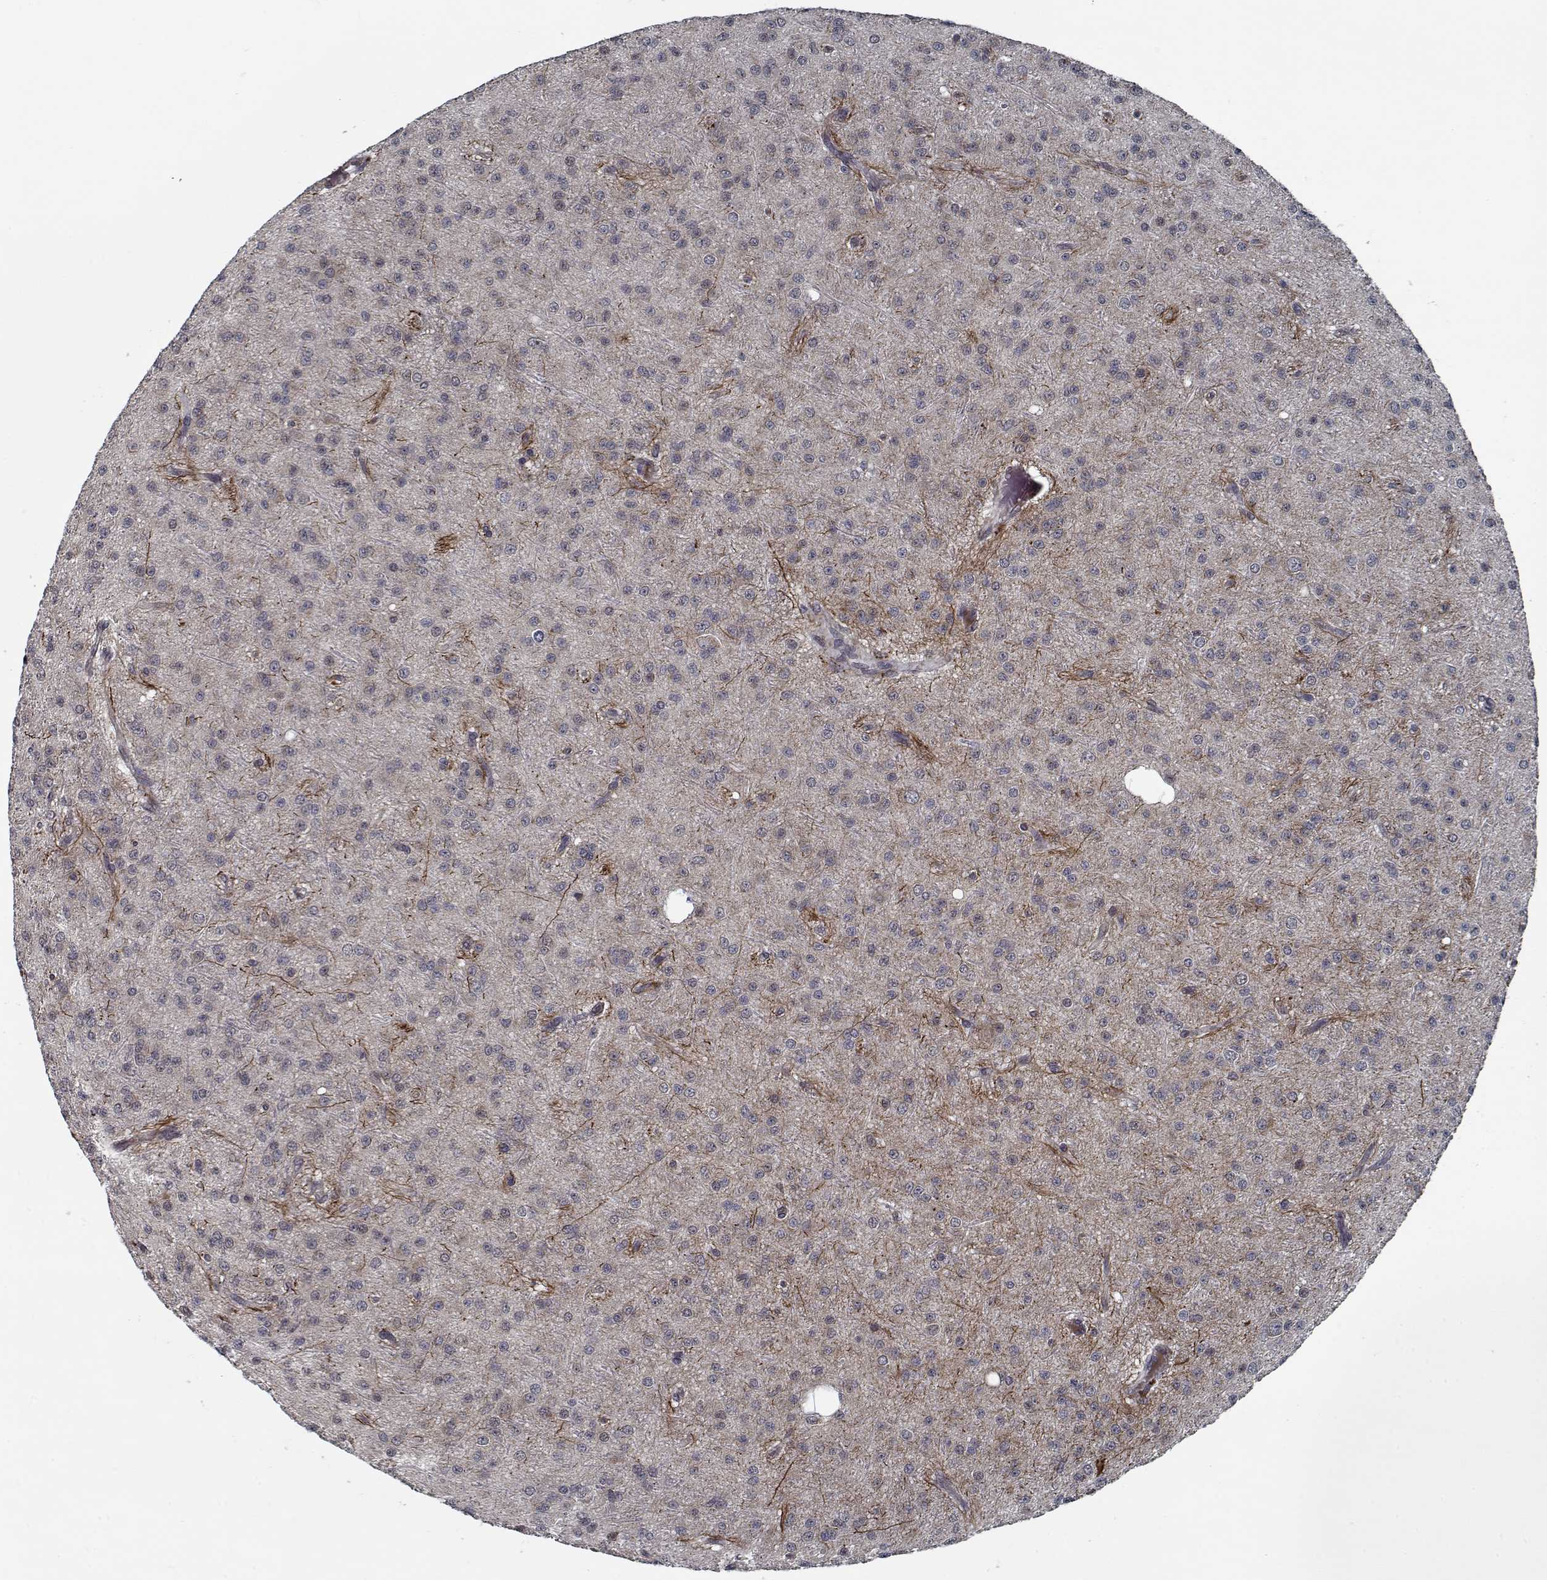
{"staining": {"intensity": "negative", "quantity": "none", "location": "none"}, "tissue": "glioma", "cell_type": "Tumor cells", "image_type": "cancer", "snomed": [{"axis": "morphology", "description": "Glioma, malignant, Low grade"}, {"axis": "topography", "description": "Brain"}], "caption": "A photomicrograph of human low-grade glioma (malignant) is negative for staining in tumor cells.", "gene": "NLK", "patient": {"sex": "male", "age": 27}}